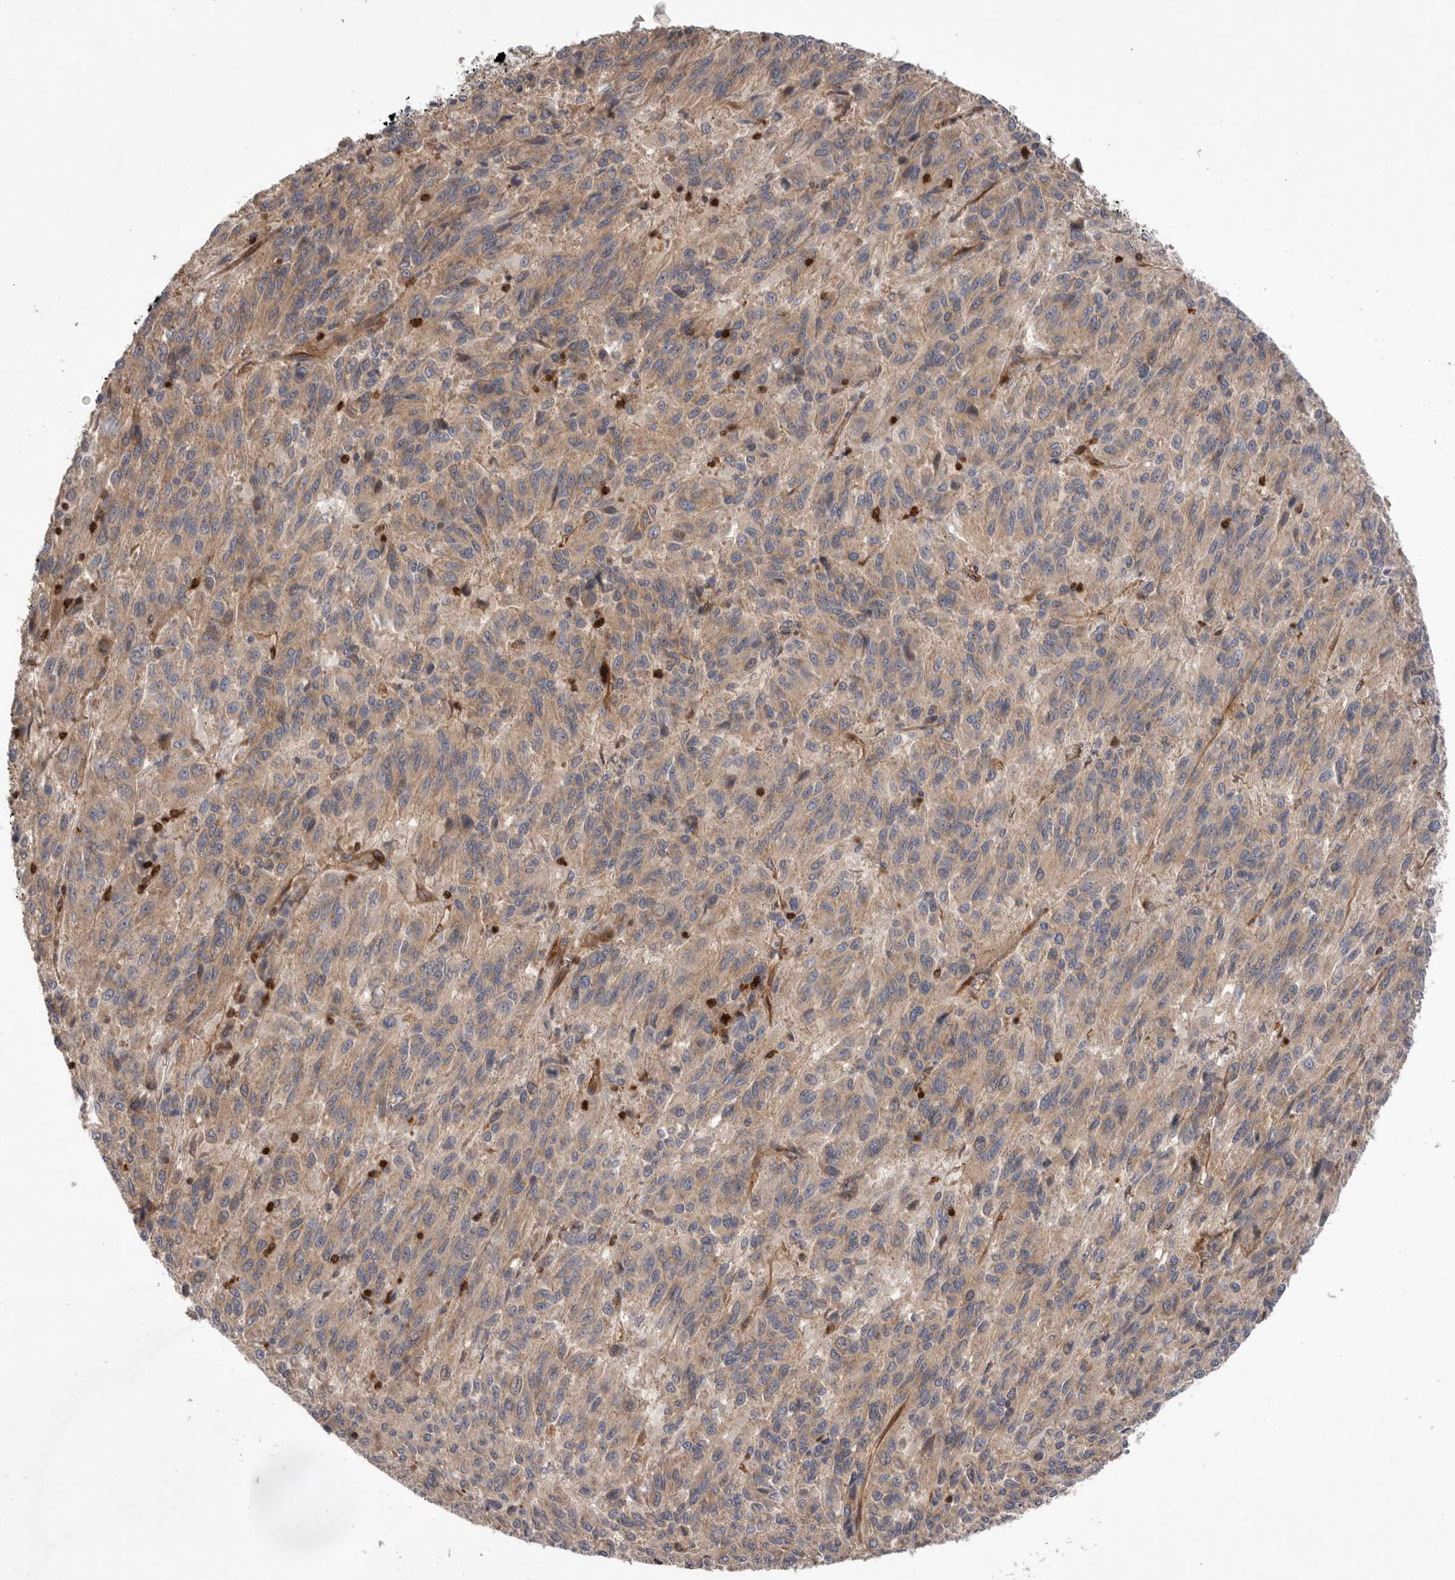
{"staining": {"intensity": "weak", "quantity": "25%-75%", "location": "cytoplasmic/membranous"}, "tissue": "melanoma", "cell_type": "Tumor cells", "image_type": "cancer", "snomed": [{"axis": "morphology", "description": "Malignant melanoma, Metastatic site"}, {"axis": "topography", "description": "Lung"}], "caption": "Malignant melanoma (metastatic site) was stained to show a protein in brown. There is low levels of weak cytoplasmic/membranous expression in about 25%-75% of tumor cells.", "gene": "PRKCH", "patient": {"sex": "male", "age": 64}}